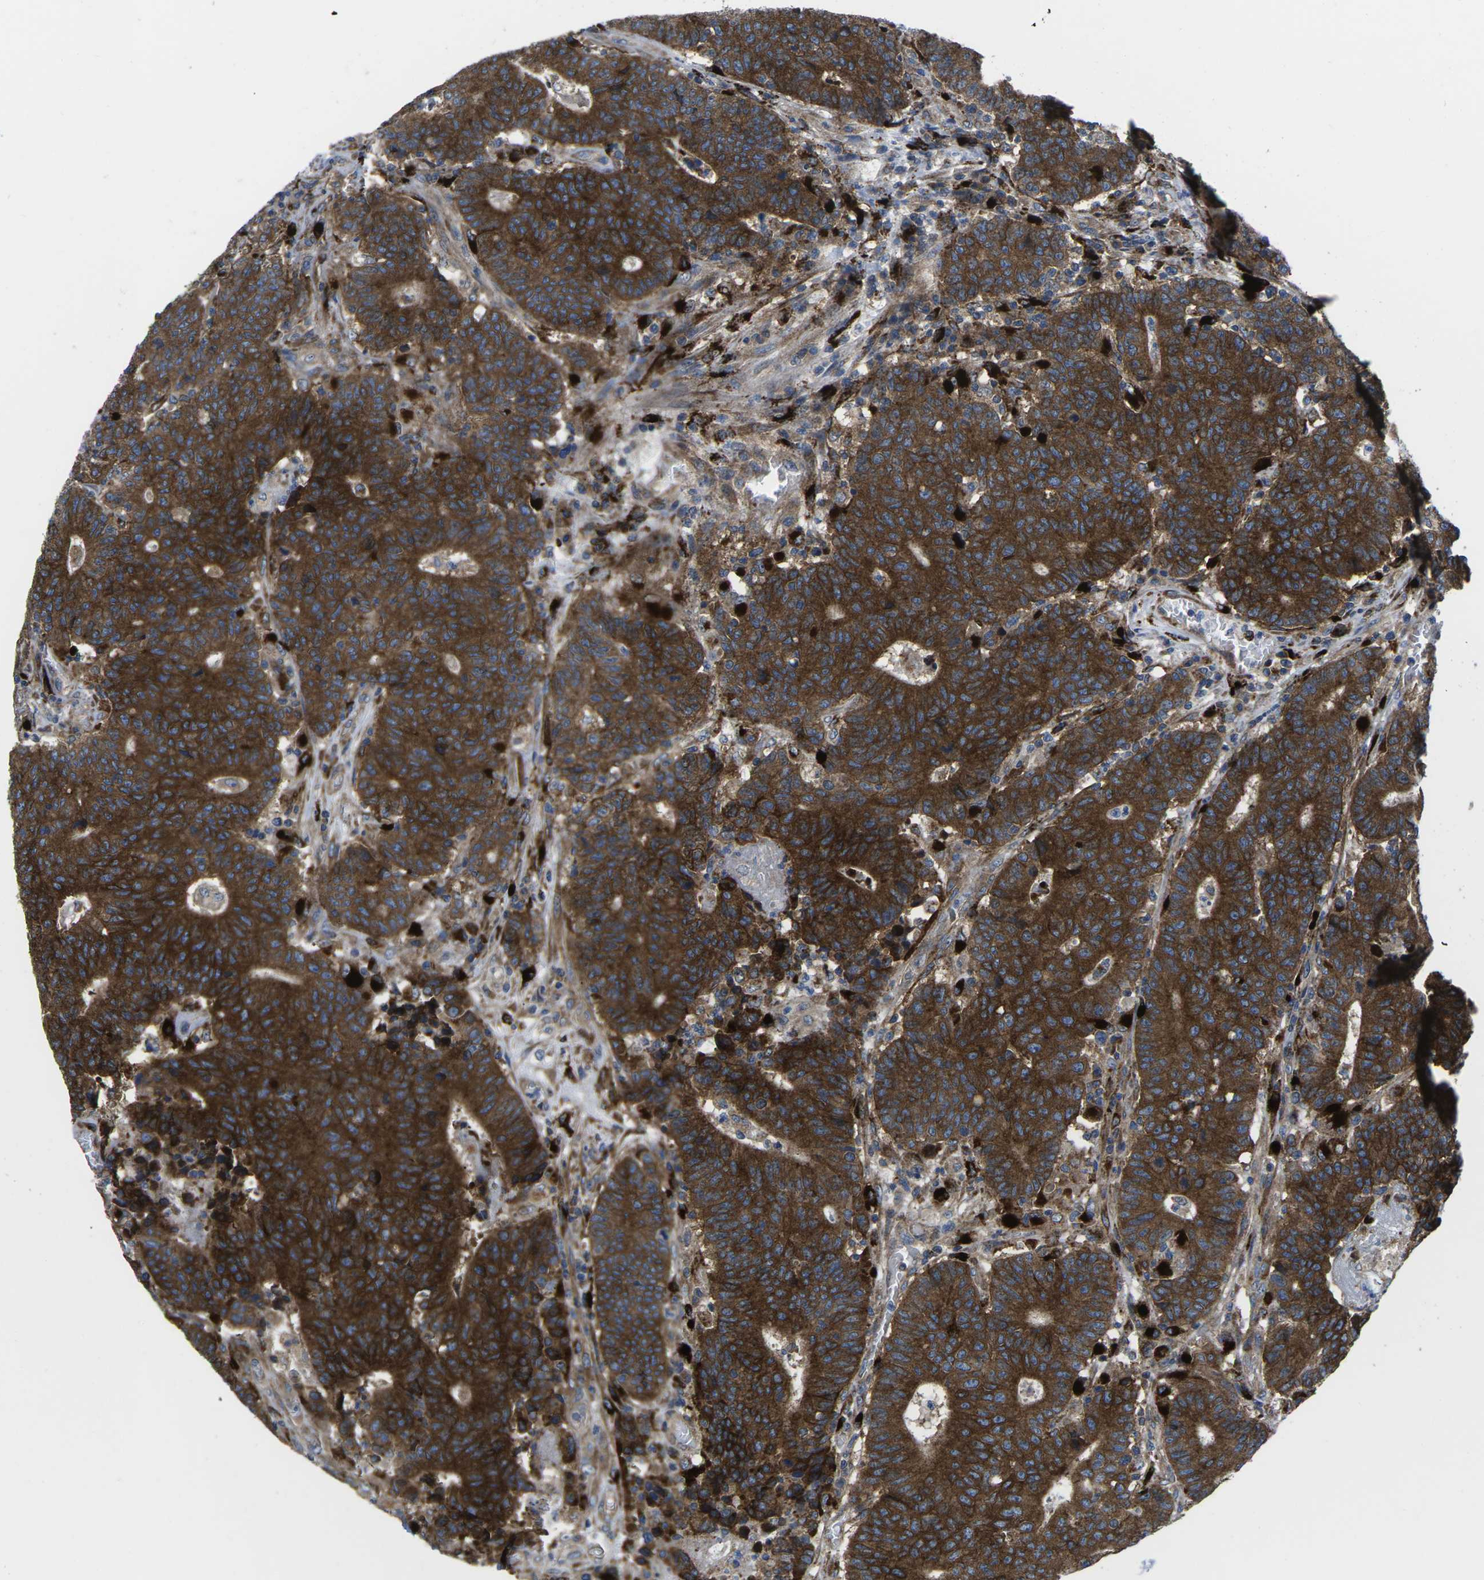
{"staining": {"intensity": "strong", "quantity": ">75%", "location": "cytoplasmic/membranous"}, "tissue": "colorectal cancer", "cell_type": "Tumor cells", "image_type": "cancer", "snomed": [{"axis": "morphology", "description": "Normal tissue, NOS"}, {"axis": "morphology", "description": "Adenocarcinoma, NOS"}, {"axis": "topography", "description": "Colon"}], "caption": "Brown immunohistochemical staining in human colorectal cancer (adenocarcinoma) reveals strong cytoplasmic/membranous positivity in about >75% of tumor cells.", "gene": "DLG1", "patient": {"sex": "female", "age": 75}}